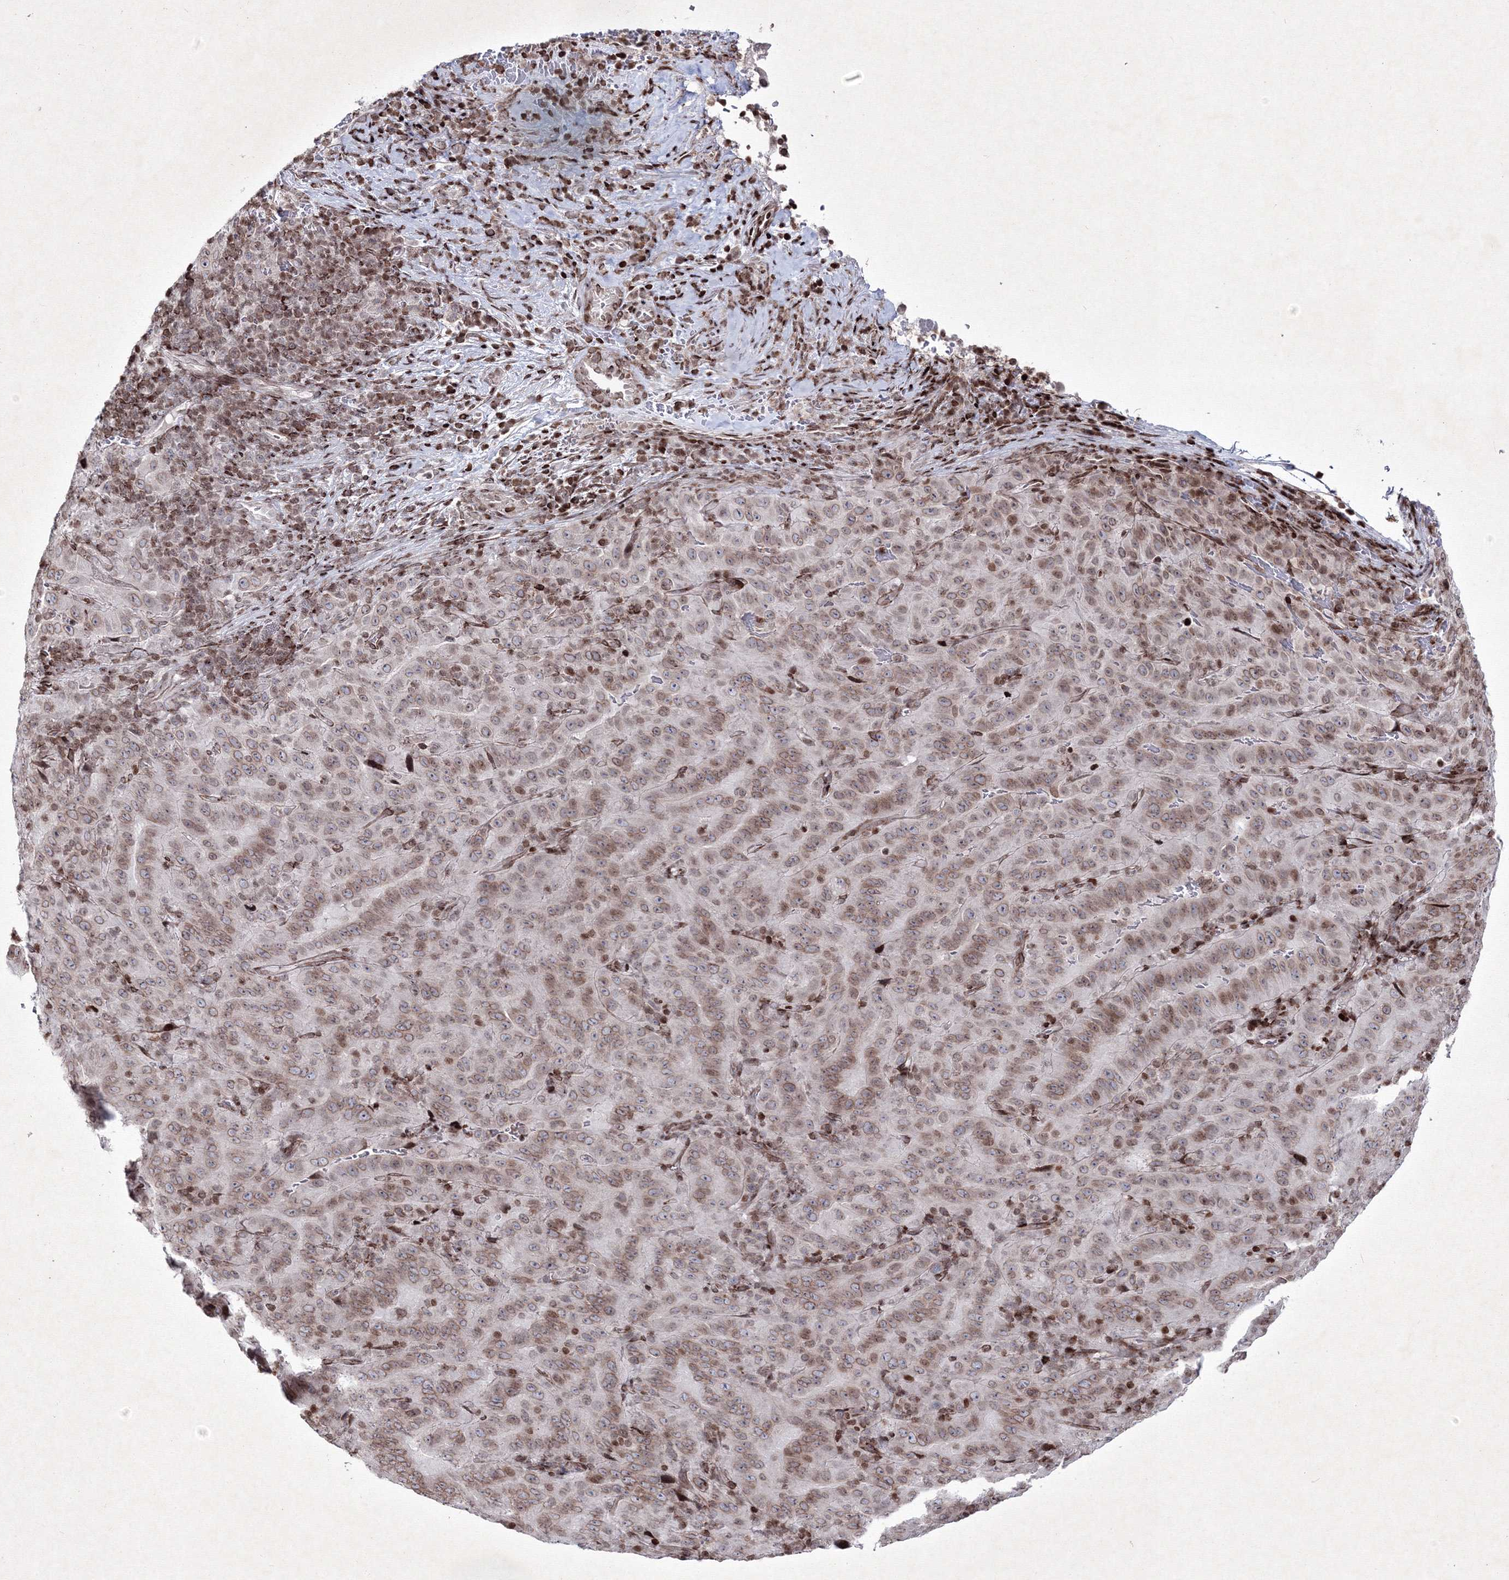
{"staining": {"intensity": "weak", "quantity": "<25%", "location": "cytoplasmic/membranous,nuclear"}, "tissue": "pancreatic cancer", "cell_type": "Tumor cells", "image_type": "cancer", "snomed": [{"axis": "morphology", "description": "Adenocarcinoma, NOS"}, {"axis": "topography", "description": "Pancreas"}], "caption": "Pancreatic cancer was stained to show a protein in brown. There is no significant expression in tumor cells.", "gene": "SMIM29", "patient": {"sex": "male", "age": 63}}